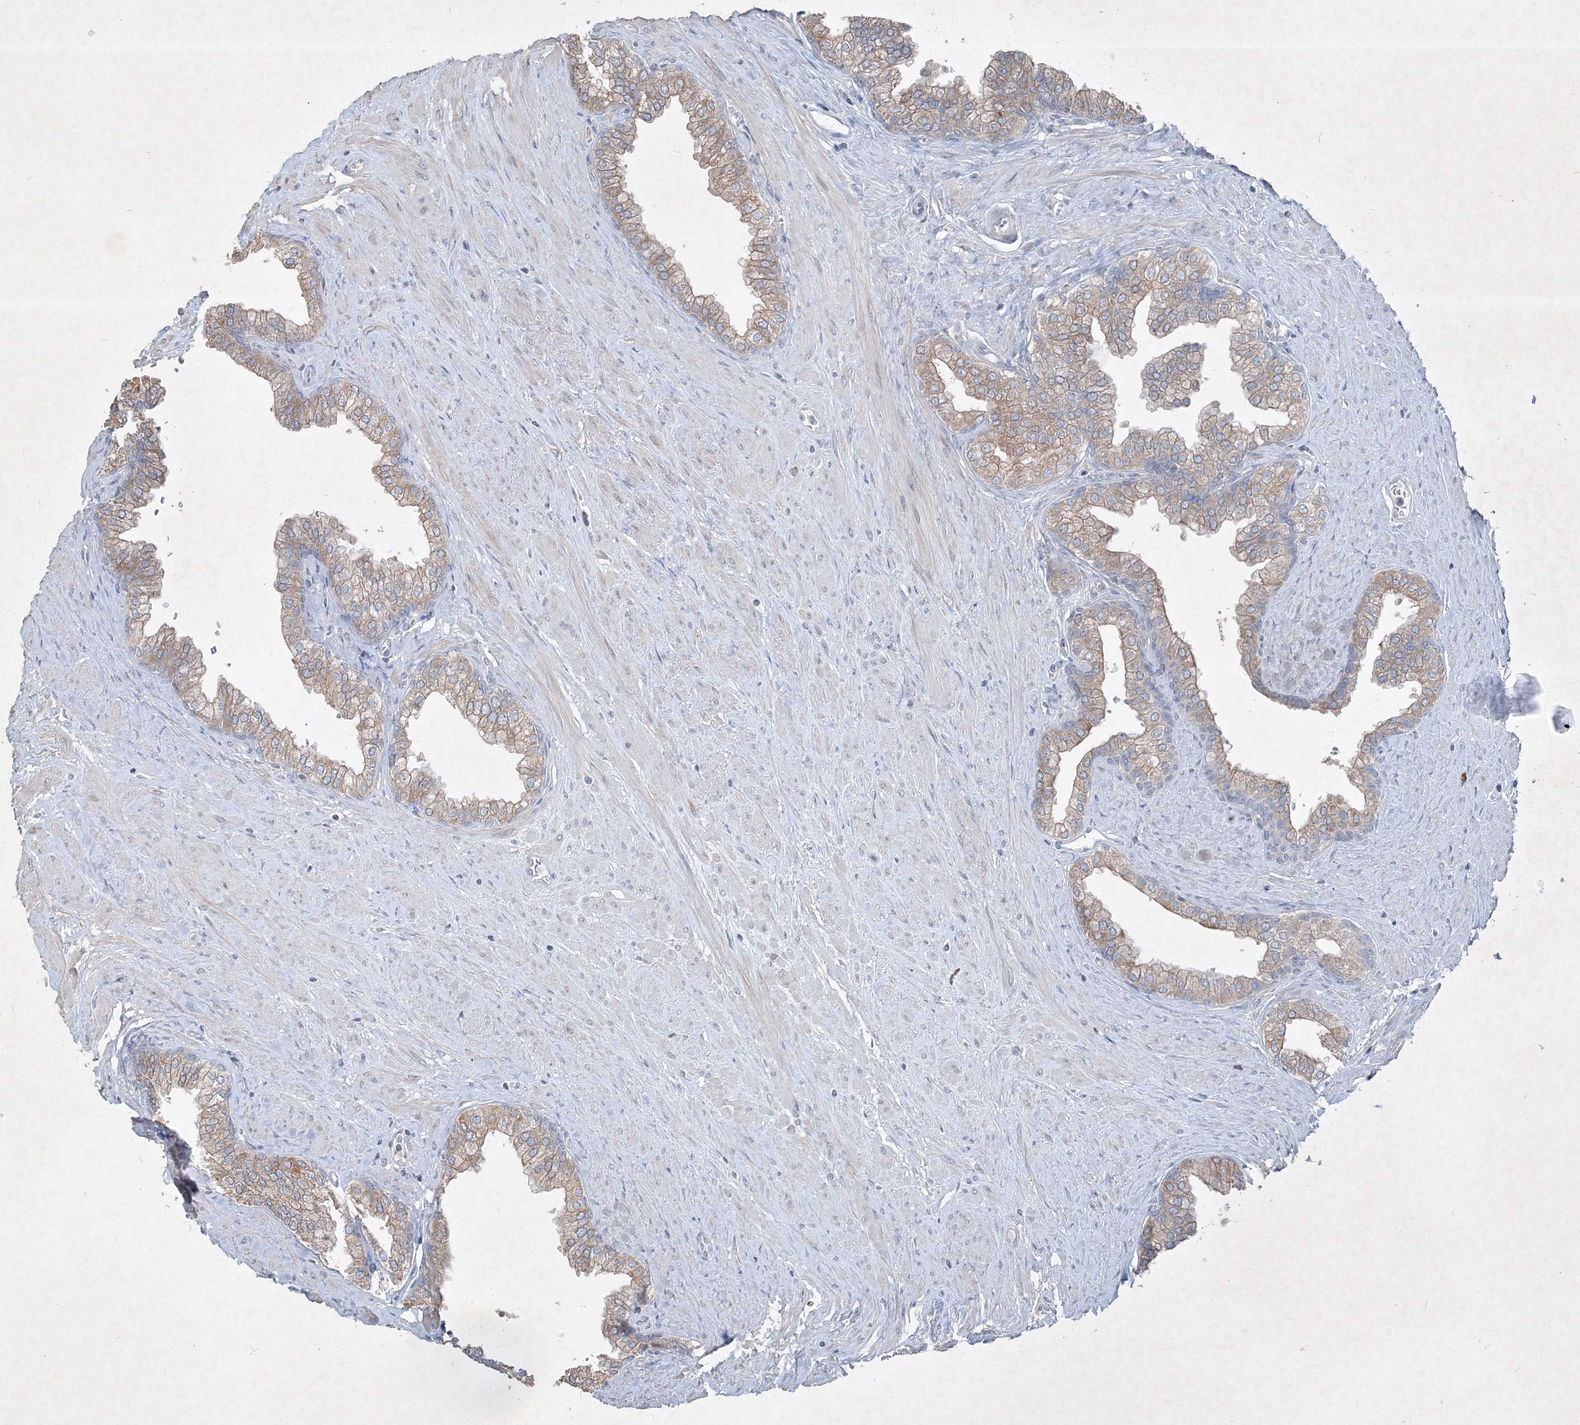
{"staining": {"intensity": "moderate", "quantity": ">75%", "location": "cytoplasmic/membranous"}, "tissue": "prostate", "cell_type": "Glandular cells", "image_type": "normal", "snomed": [{"axis": "morphology", "description": "Normal tissue, NOS"}, {"axis": "morphology", "description": "Urothelial carcinoma, Low grade"}, {"axis": "topography", "description": "Urinary bladder"}, {"axis": "topography", "description": "Prostate"}], "caption": "A high-resolution photomicrograph shows immunohistochemistry staining of normal prostate, which reveals moderate cytoplasmic/membranous expression in approximately >75% of glandular cells.", "gene": "IFNAR1", "patient": {"sex": "male", "age": 60}}